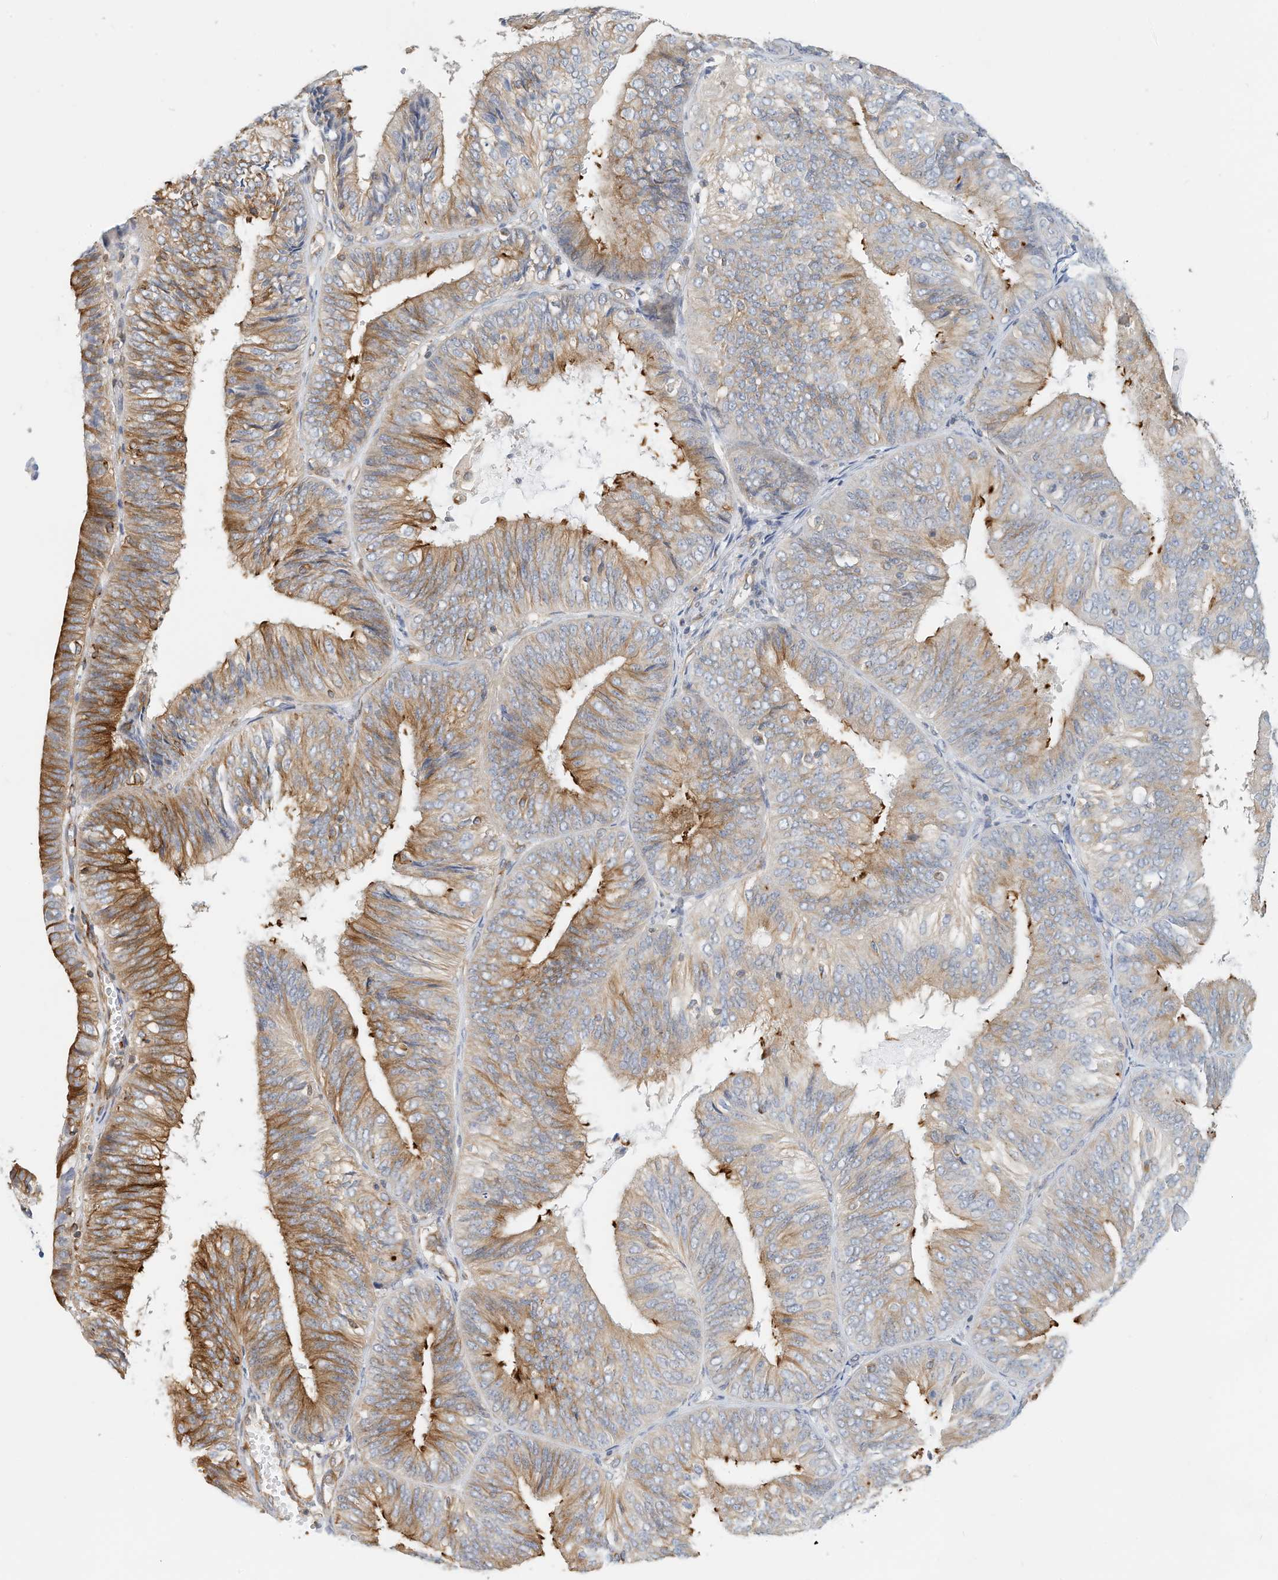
{"staining": {"intensity": "strong", "quantity": "25%-75%", "location": "cytoplasmic/membranous"}, "tissue": "endometrial cancer", "cell_type": "Tumor cells", "image_type": "cancer", "snomed": [{"axis": "morphology", "description": "Adenocarcinoma, NOS"}, {"axis": "topography", "description": "Endometrium"}], "caption": "Adenocarcinoma (endometrial) stained with a protein marker demonstrates strong staining in tumor cells.", "gene": "MICAL1", "patient": {"sex": "female", "age": 58}}